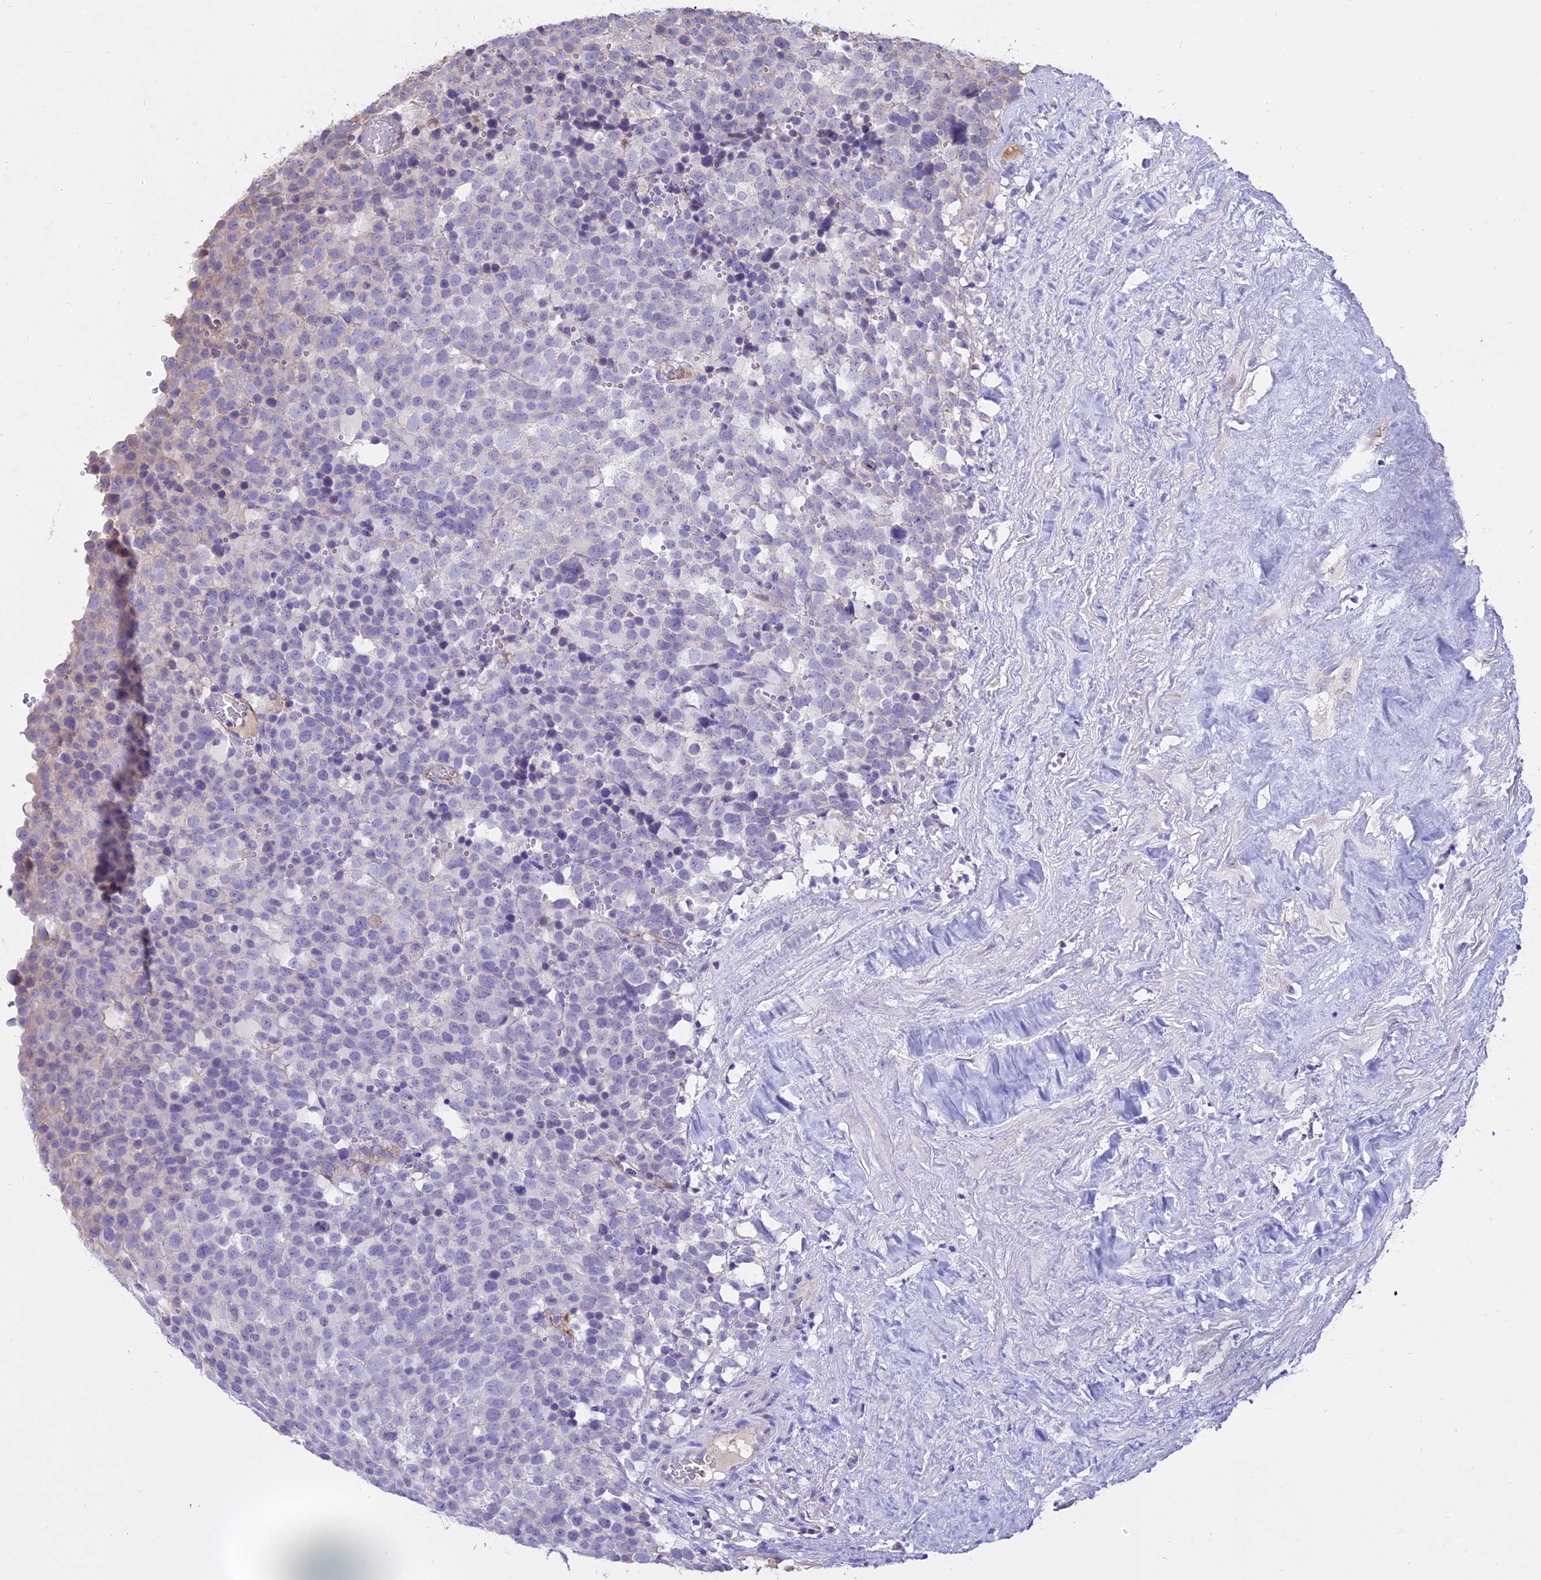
{"staining": {"intensity": "negative", "quantity": "none", "location": "none"}, "tissue": "testis cancer", "cell_type": "Tumor cells", "image_type": "cancer", "snomed": [{"axis": "morphology", "description": "Seminoma, NOS"}, {"axis": "topography", "description": "Testis"}], "caption": "A high-resolution image shows IHC staining of seminoma (testis), which exhibits no significant positivity in tumor cells.", "gene": "WFDC2", "patient": {"sex": "male", "age": 71}}